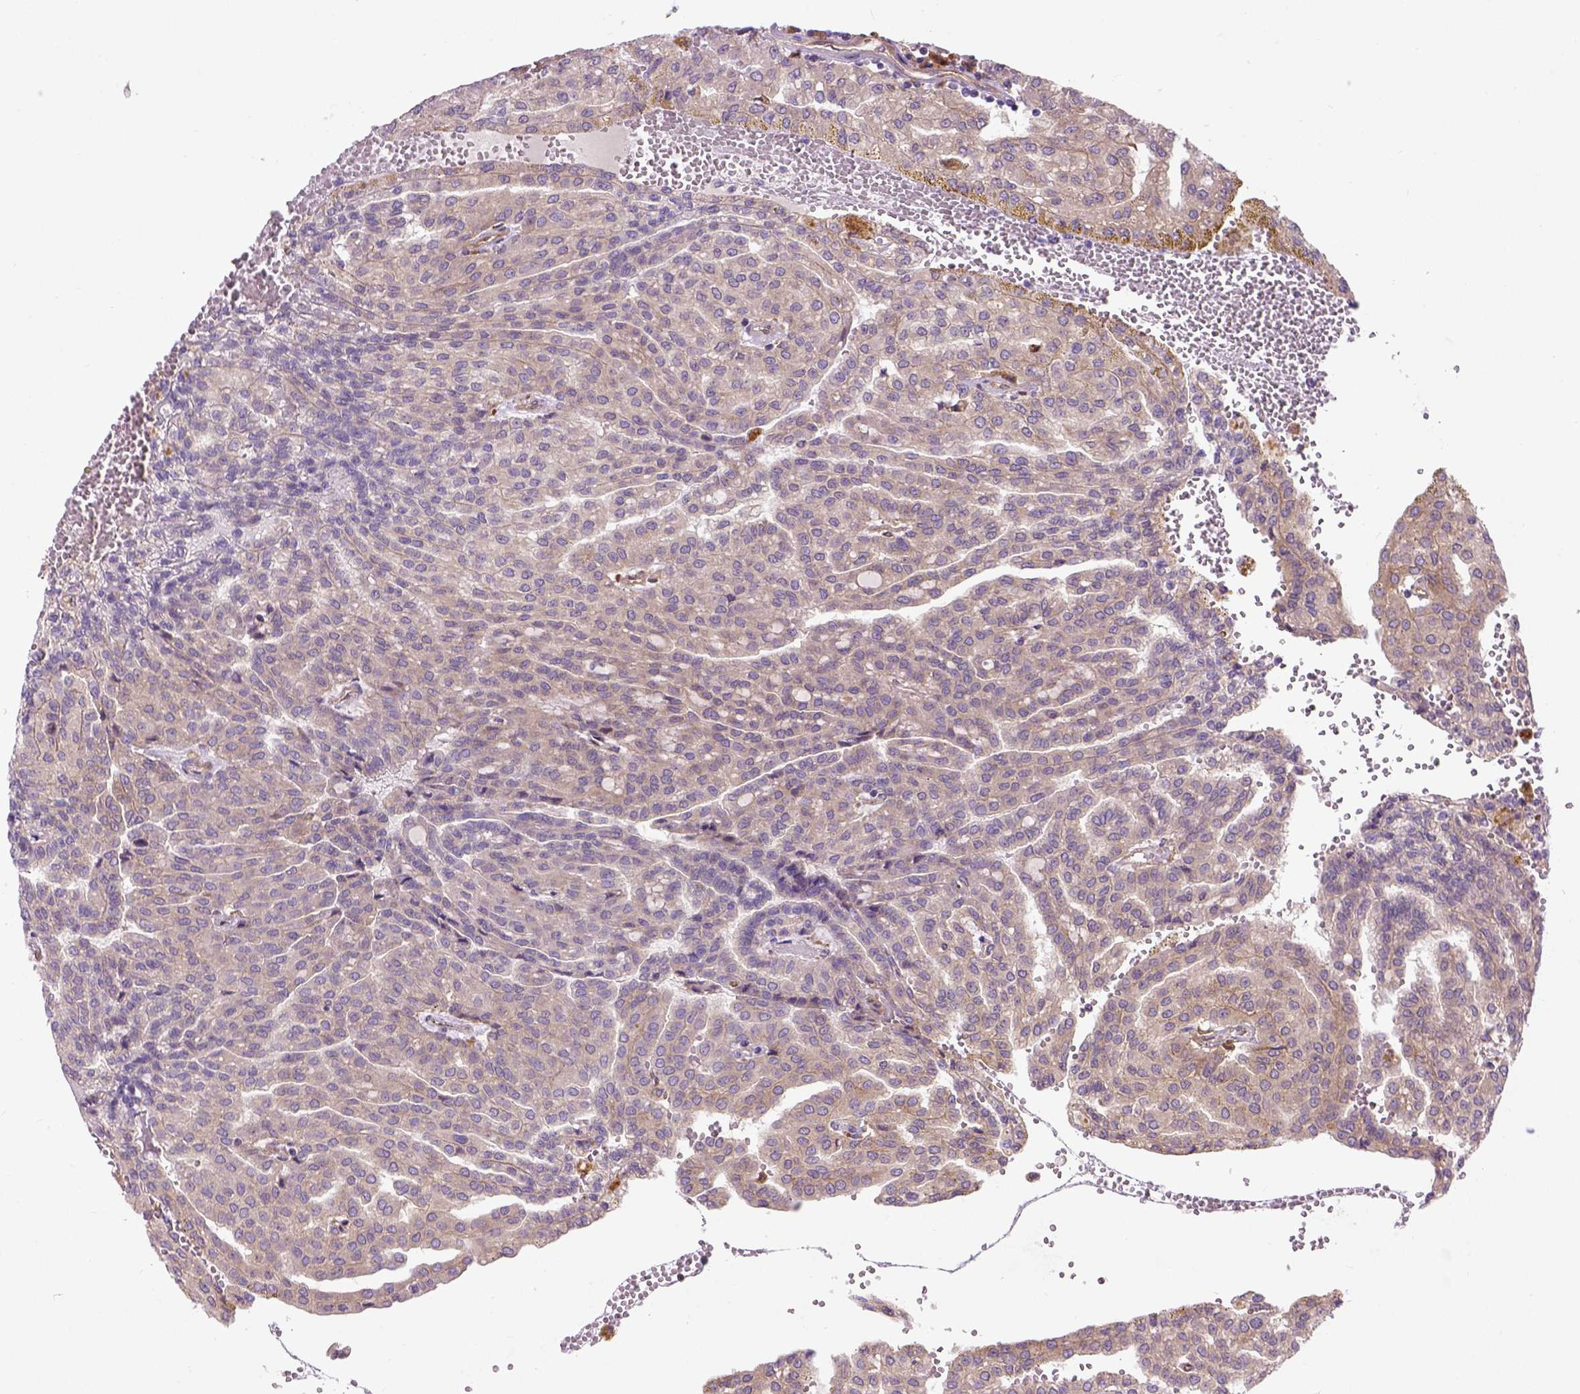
{"staining": {"intensity": "weak", "quantity": "25%-75%", "location": "cytoplasmic/membranous"}, "tissue": "renal cancer", "cell_type": "Tumor cells", "image_type": "cancer", "snomed": [{"axis": "morphology", "description": "Adenocarcinoma, NOS"}, {"axis": "topography", "description": "Kidney"}], "caption": "IHC (DAB (3,3'-diaminobenzidine)) staining of renal adenocarcinoma exhibits weak cytoplasmic/membranous protein staining in about 25%-75% of tumor cells.", "gene": "CASKIN2", "patient": {"sex": "male", "age": 63}}